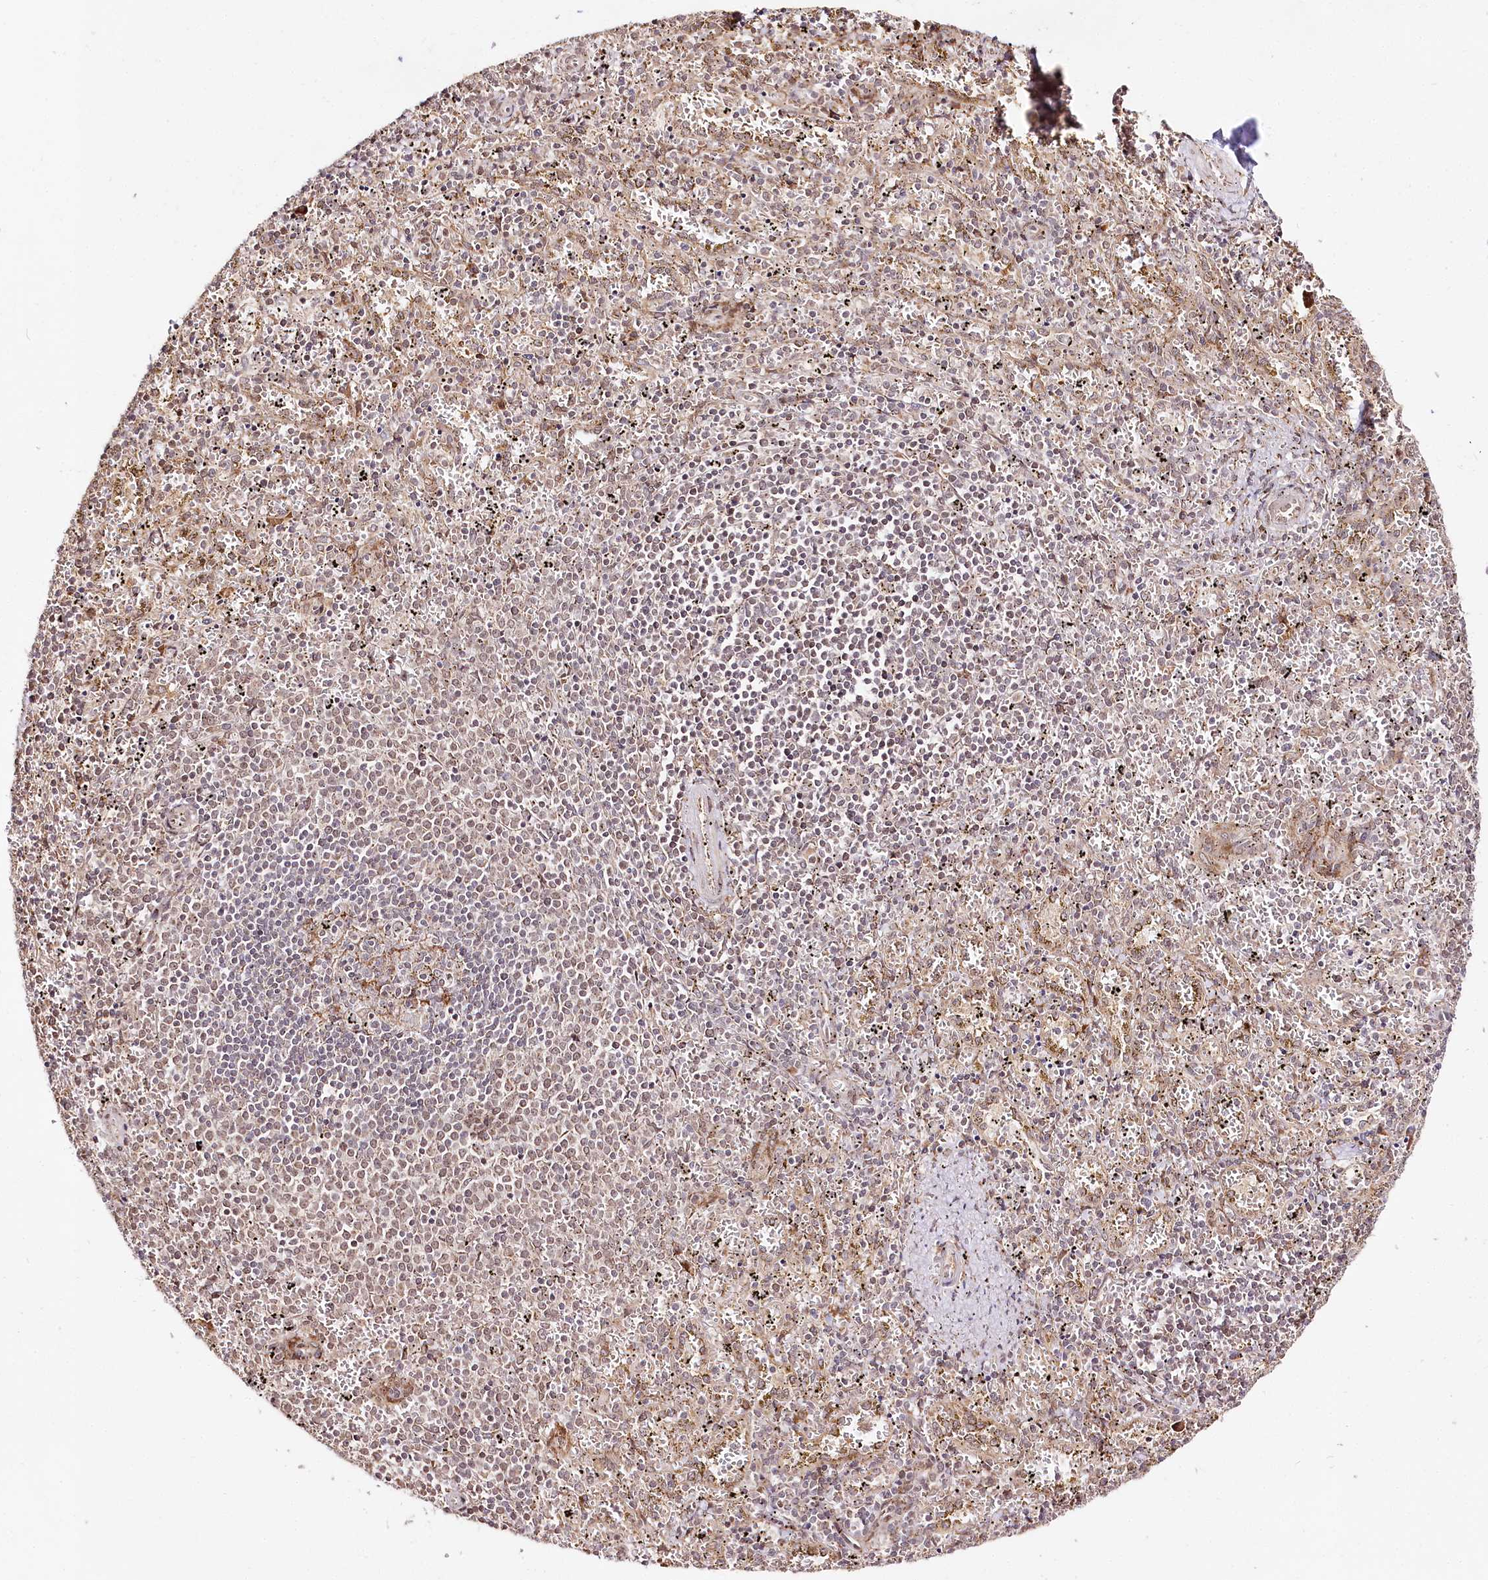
{"staining": {"intensity": "moderate", "quantity": "<25%", "location": "cytoplasmic/membranous"}, "tissue": "spleen", "cell_type": "Cells in red pulp", "image_type": "normal", "snomed": [{"axis": "morphology", "description": "Normal tissue, NOS"}, {"axis": "topography", "description": "Spleen"}], "caption": "Immunohistochemistry of benign spleen demonstrates low levels of moderate cytoplasmic/membranous expression in about <25% of cells in red pulp. The protein of interest is stained brown, and the nuclei are stained in blue (DAB IHC with brightfield microscopy, high magnification).", "gene": "CNPY2", "patient": {"sex": "male", "age": 11}}